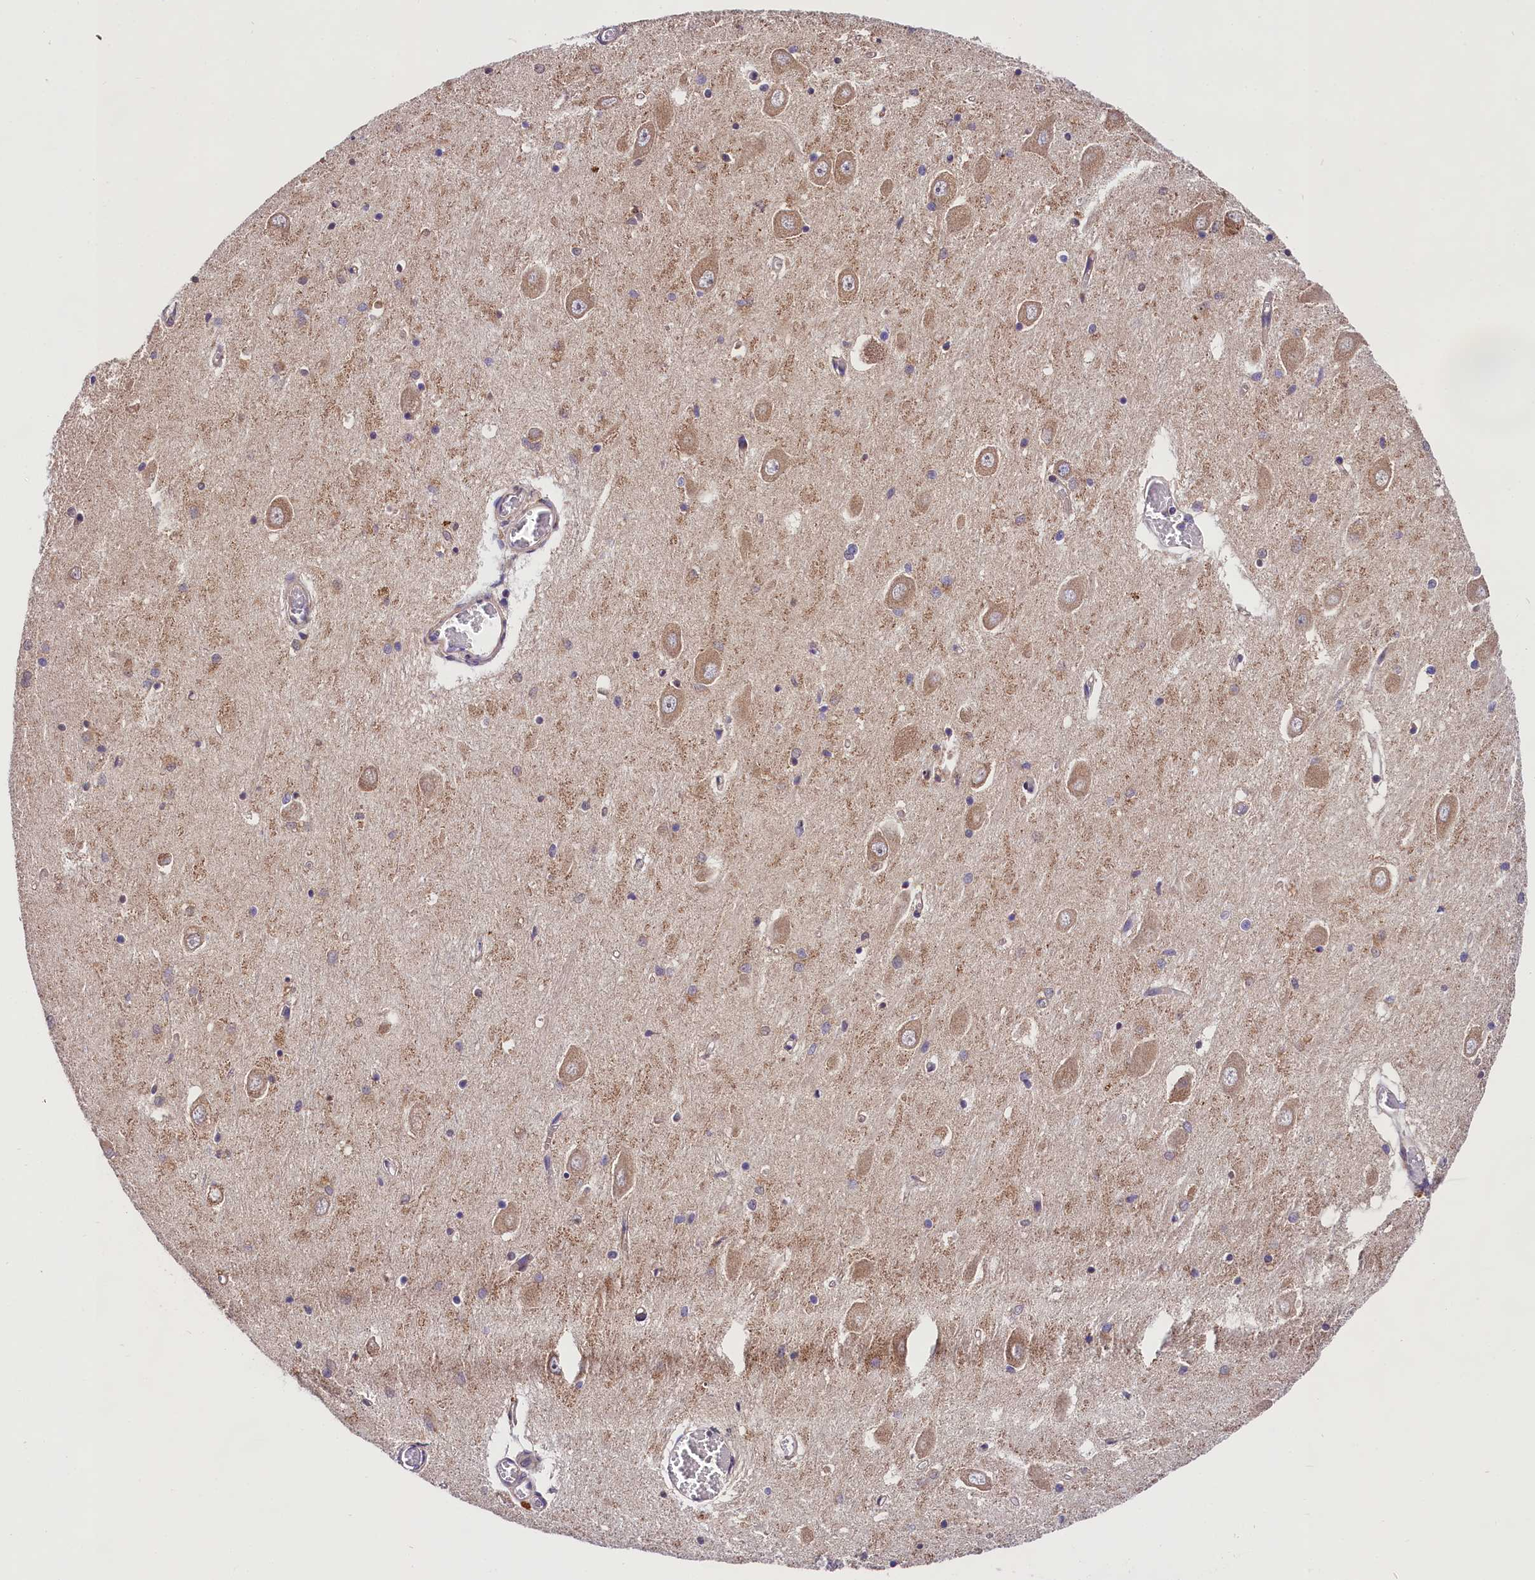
{"staining": {"intensity": "weak", "quantity": "25%-75%", "location": "cytoplasmic/membranous"}, "tissue": "hippocampus", "cell_type": "Glial cells", "image_type": "normal", "snomed": [{"axis": "morphology", "description": "Normal tissue, NOS"}, {"axis": "topography", "description": "Hippocampus"}], "caption": "The immunohistochemical stain labels weak cytoplasmic/membranous expression in glial cells of unremarkable hippocampus. The staining was performed using DAB (3,3'-diaminobenzidine), with brown indicating positive protein expression. Nuclei are stained blue with hematoxylin.", "gene": "SPG11", "patient": {"sex": "male", "age": 70}}